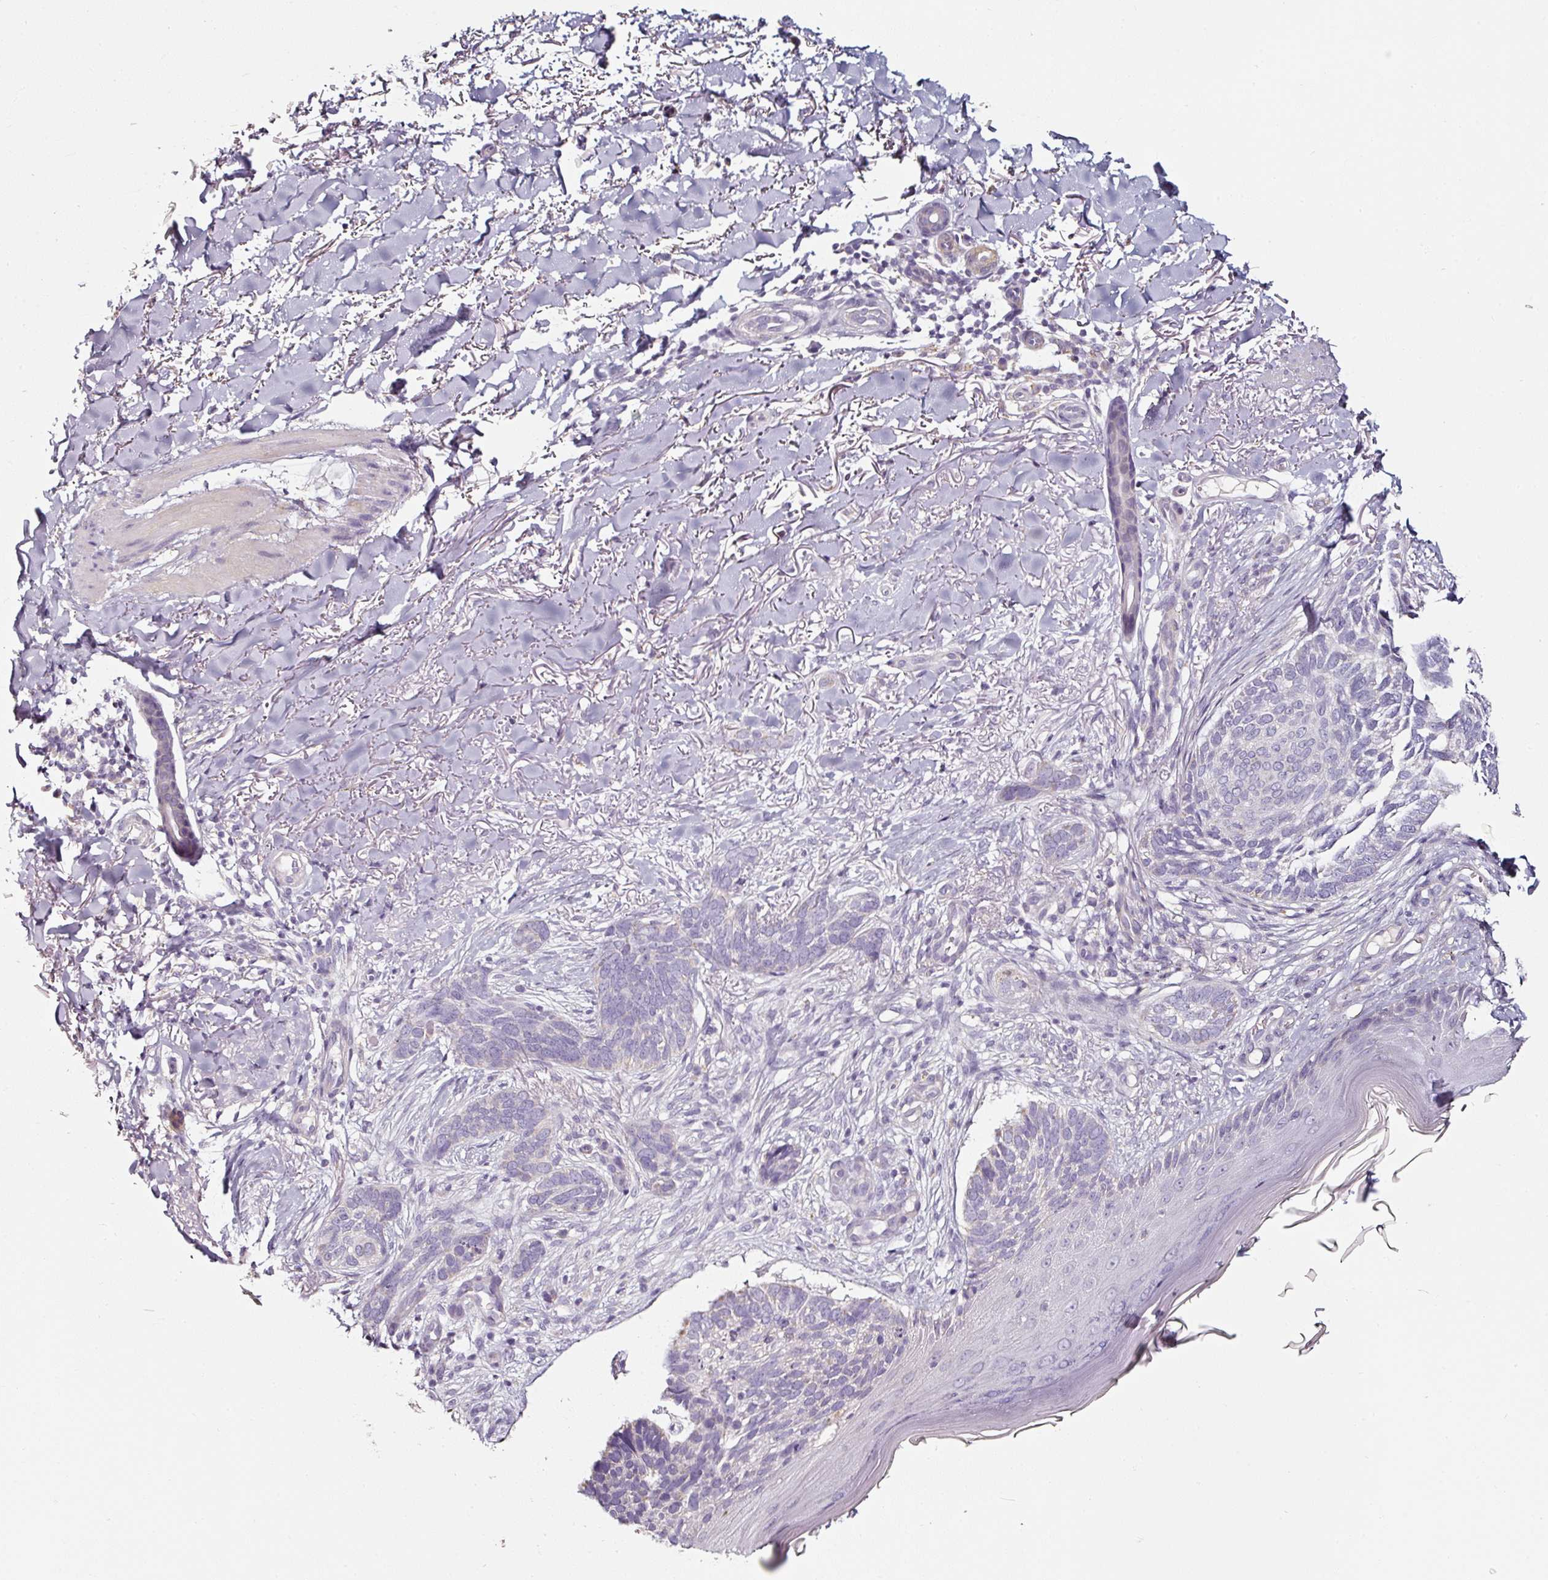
{"staining": {"intensity": "negative", "quantity": "none", "location": "none"}, "tissue": "skin cancer", "cell_type": "Tumor cells", "image_type": "cancer", "snomed": [{"axis": "morphology", "description": "Normal tissue, NOS"}, {"axis": "morphology", "description": "Basal cell carcinoma"}, {"axis": "topography", "description": "Skin"}], "caption": "The histopathology image shows no significant positivity in tumor cells of skin cancer (basal cell carcinoma).", "gene": "CAP2", "patient": {"sex": "female", "age": 67}}